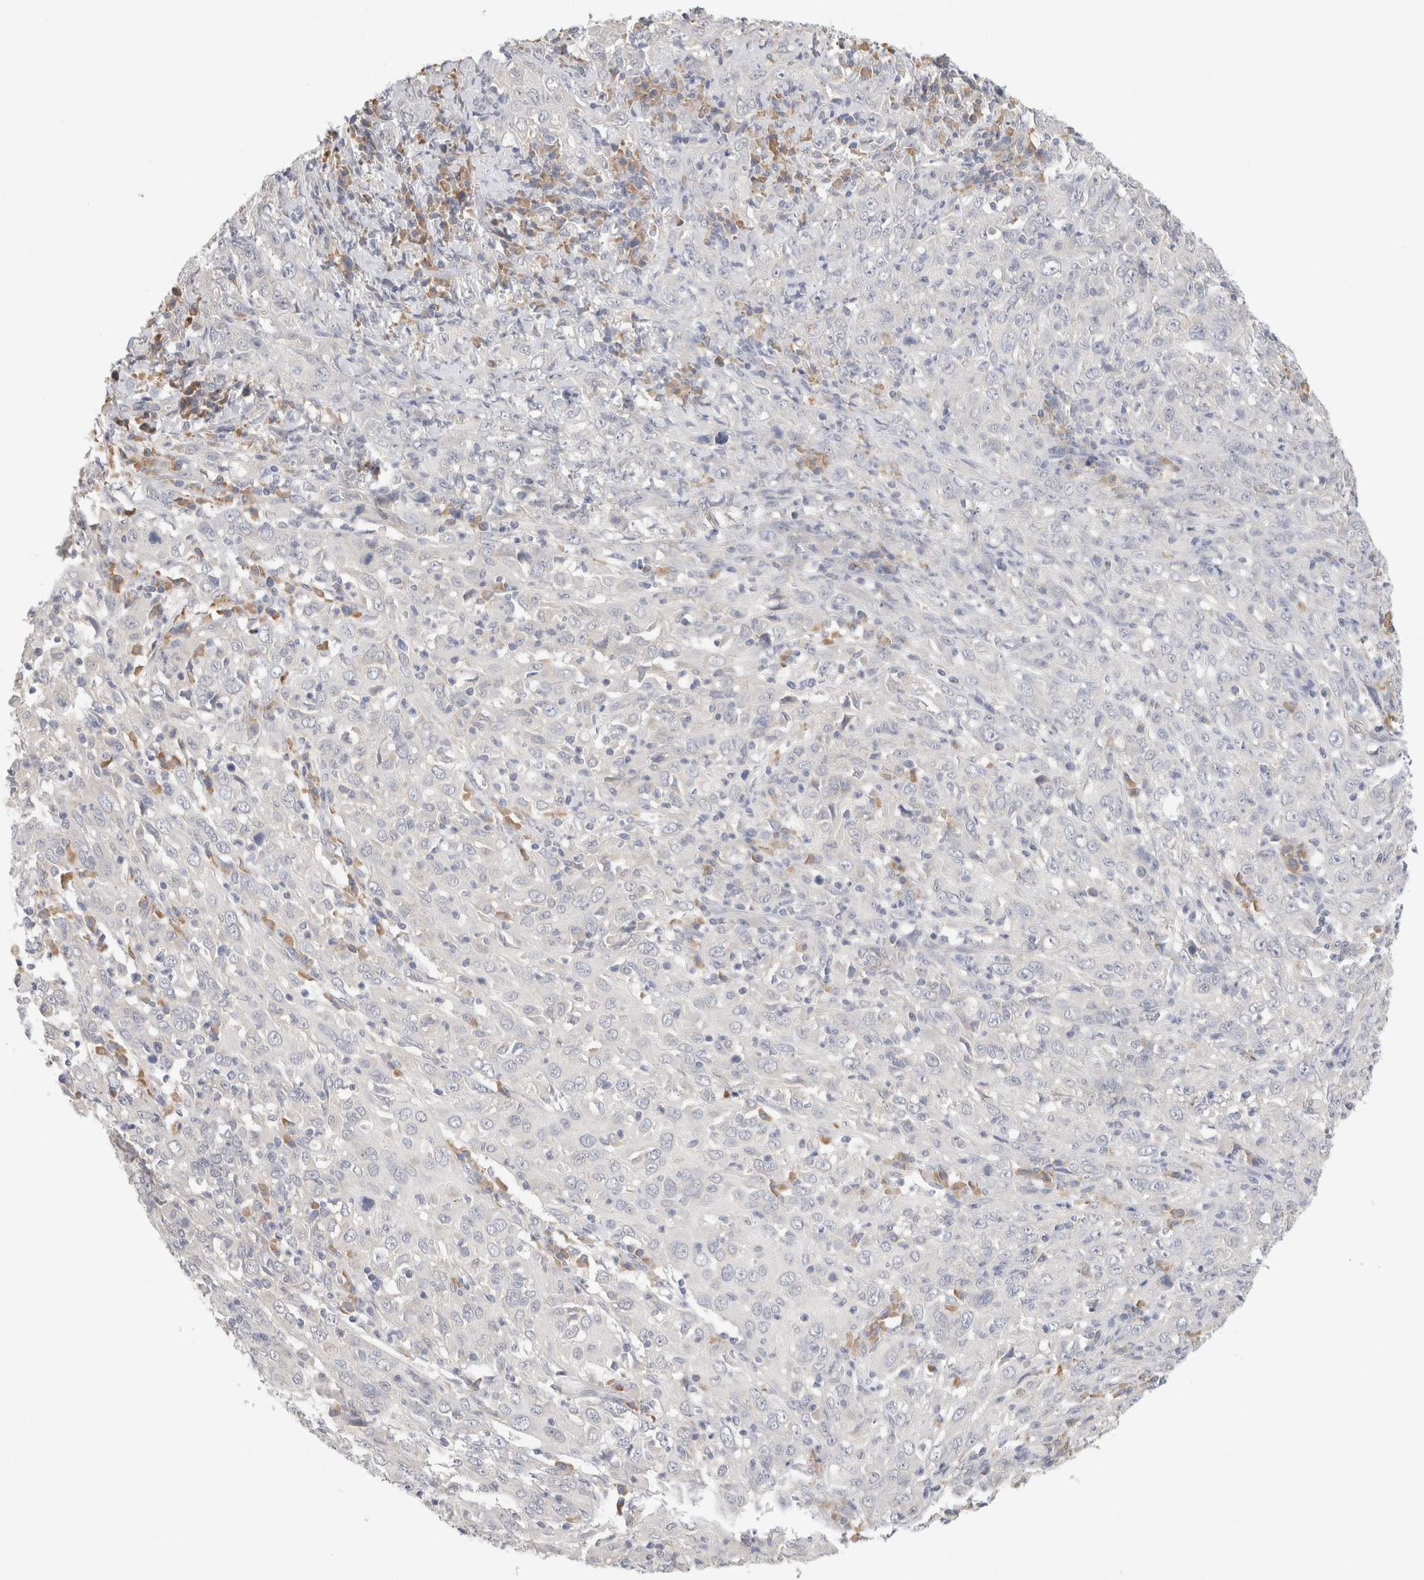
{"staining": {"intensity": "negative", "quantity": "none", "location": "none"}, "tissue": "cervical cancer", "cell_type": "Tumor cells", "image_type": "cancer", "snomed": [{"axis": "morphology", "description": "Squamous cell carcinoma, NOS"}, {"axis": "topography", "description": "Cervix"}], "caption": "This is an IHC image of cervical cancer (squamous cell carcinoma). There is no expression in tumor cells.", "gene": "CHRM4", "patient": {"sex": "female", "age": 46}}